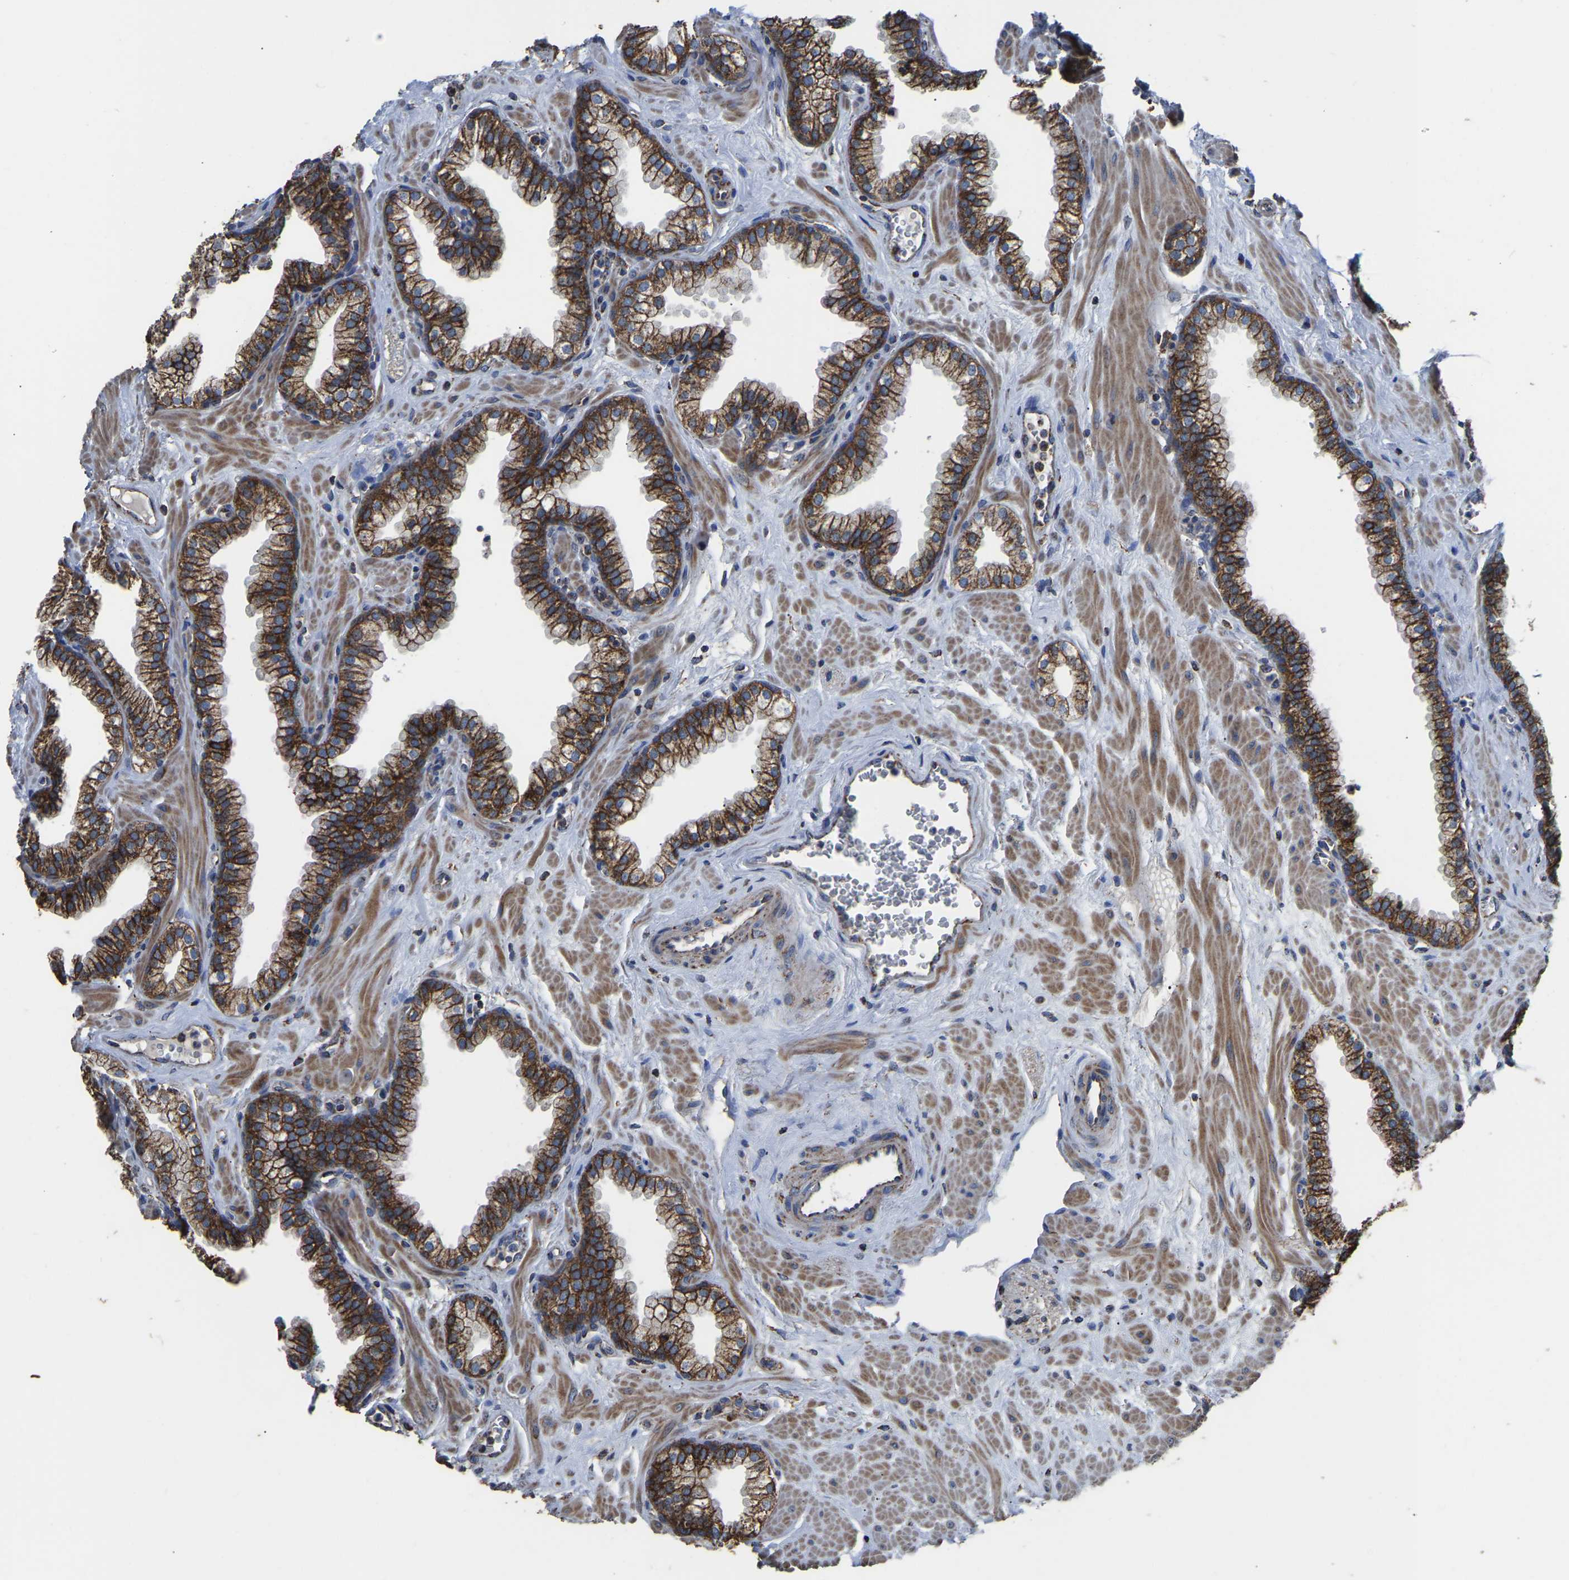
{"staining": {"intensity": "strong", "quantity": ">75%", "location": "cytoplasmic/membranous"}, "tissue": "prostate", "cell_type": "Glandular cells", "image_type": "normal", "snomed": [{"axis": "morphology", "description": "Normal tissue, NOS"}, {"axis": "morphology", "description": "Urothelial carcinoma, Low grade"}, {"axis": "topography", "description": "Urinary bladder"}, {"axis": "topography", "description": "Prostate"}], "caption": "Protein expression analysis of normal human prostate reveals strong cytoplasmic/membranous staining in about >75% of glandular cells. (DAB = brown stain, brightfield microscopy at high magnification).", "gene": "ETFA", "patient": {"sex": "male", "age": 60}}